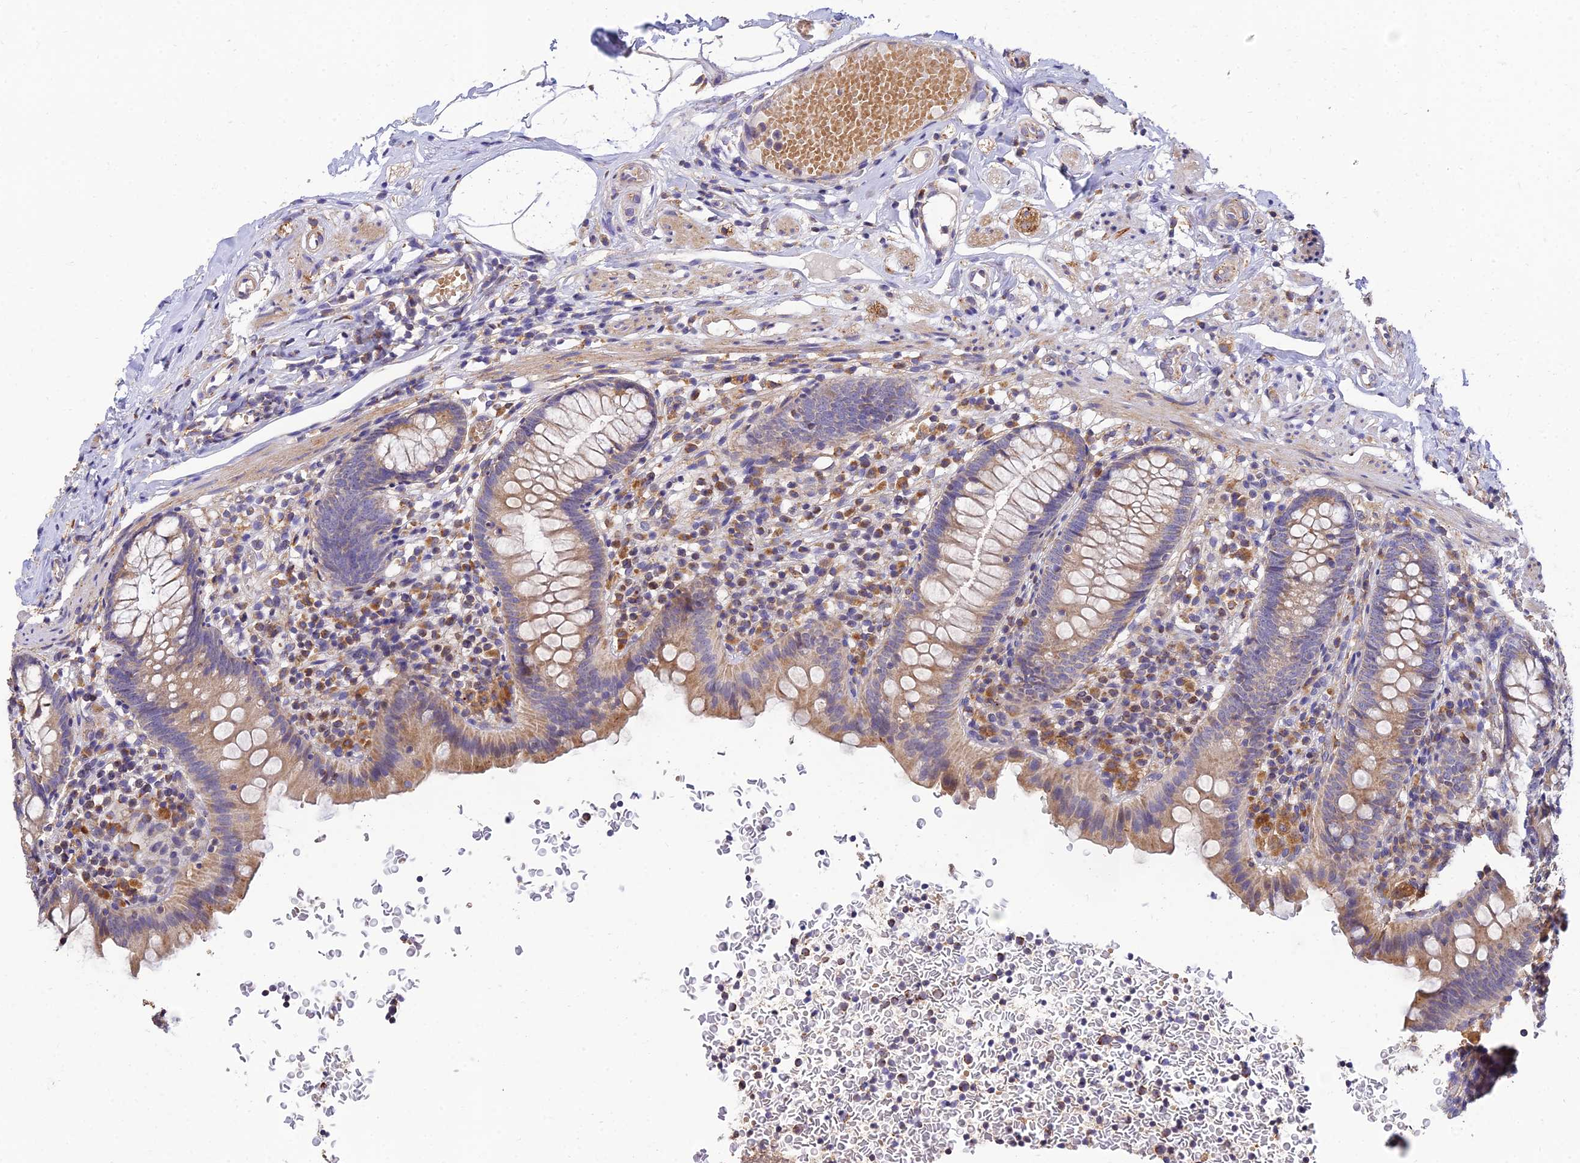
{"staining": {"intensity": "moderate", "quantity": "25%-75%", "location": "cytoplasmic/membranous"}, "tissue": "appendix", "cell_type": "Glandular cells", "image_type": "normal", "snomed": [{"axis": "morphology", "description": "Normal tissue, NOS"}, {"axis": "topography", "description": "Appendix"}], "caption": "Immunohistochemistry (IHC) of benign appendix exhibits medium levels of moderate cytoplasmic/membranous positivity in approximately 25%-75% of glandular cells. The protein of interest is stained brown, and the nuclei are stained in blue (DAB IHC with brightfield microscopy, high magnification).", "gene": "ARL8A", "patient": {"sex": "male", "age": 55}}